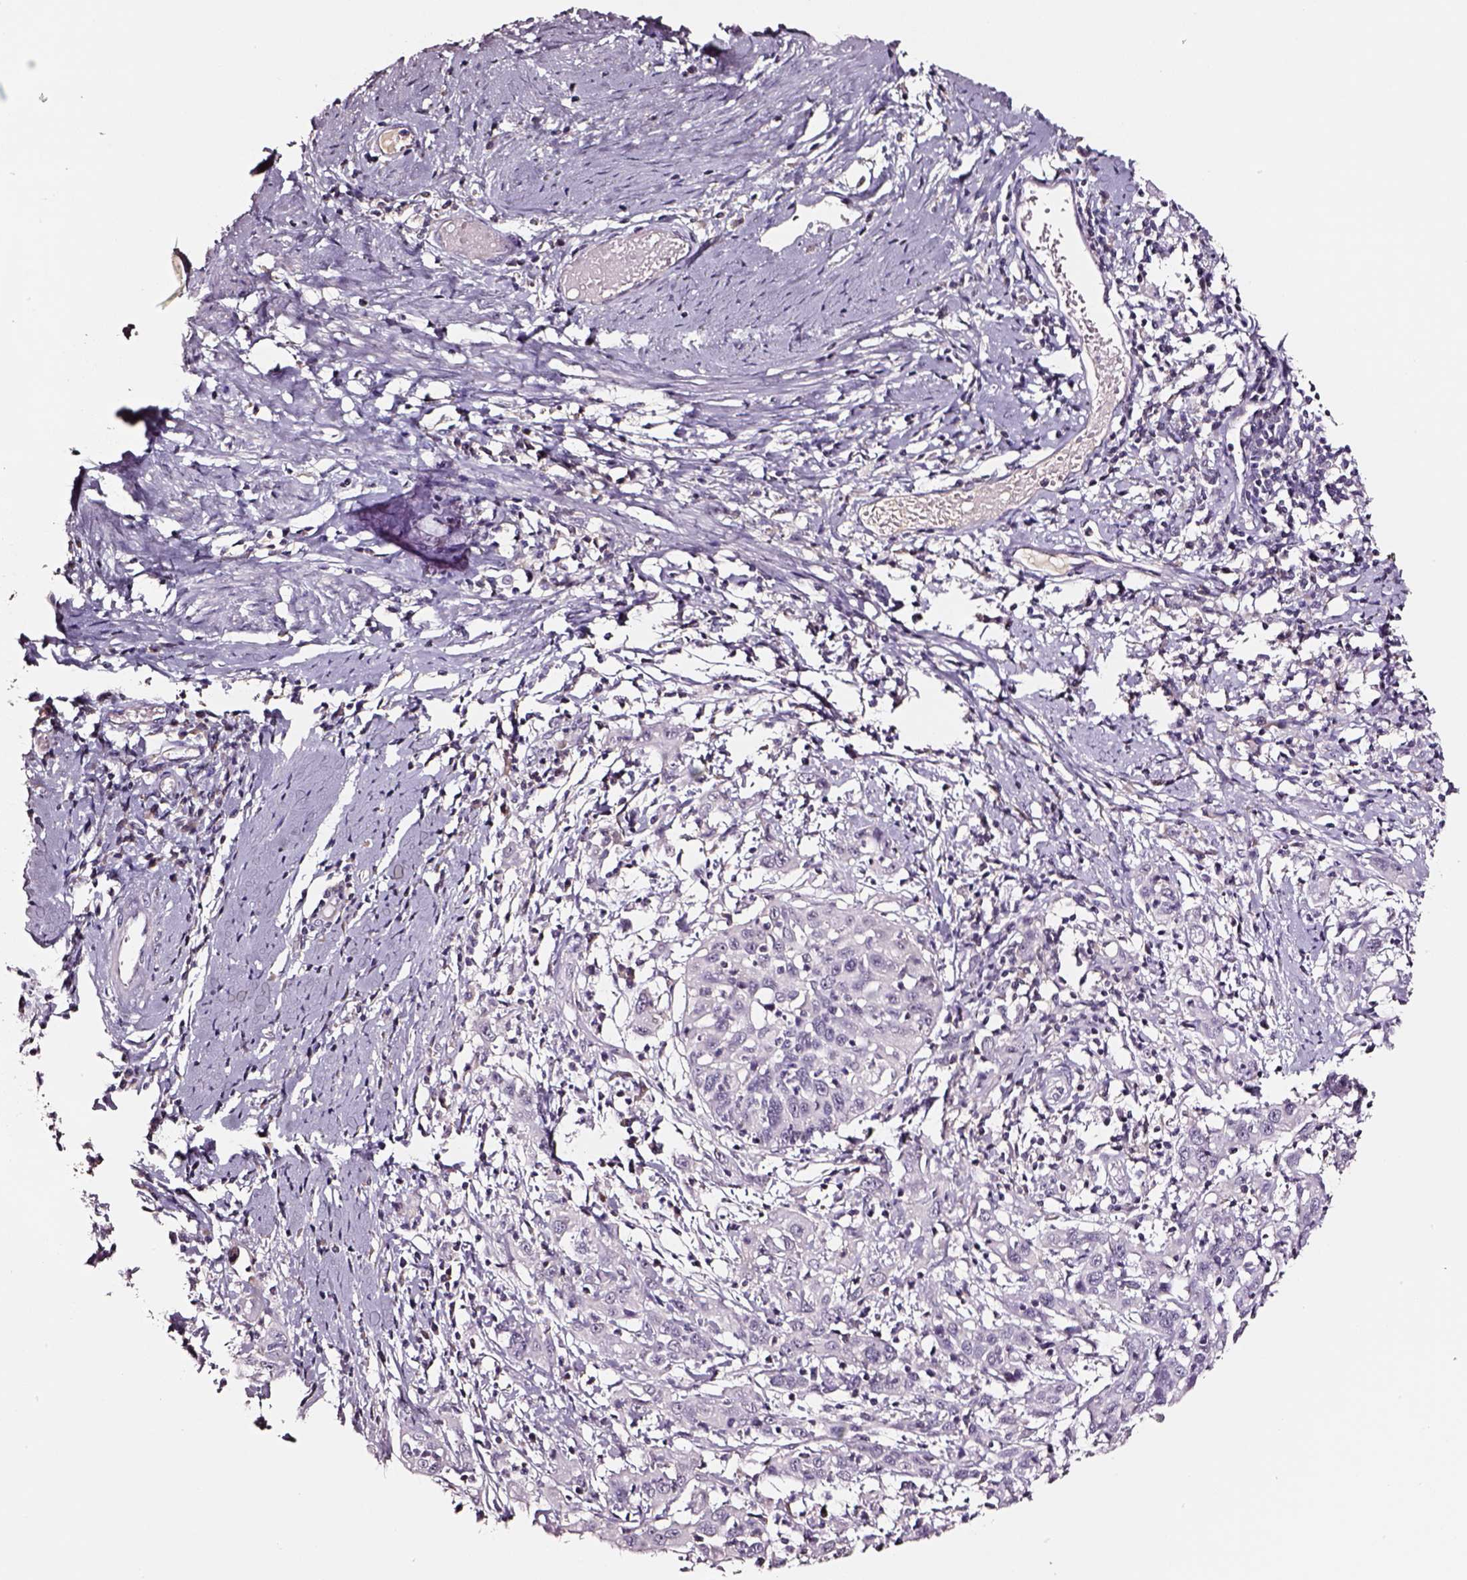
{"staining": {"intensity": "negative", "quantity": "none", "location": "none"}, "tissue": "cervical cancer", "cell_type": "Tumor cells", "image_type": "cancer", "snomed": [{"axis": "morphology", "description": "Squamous cell carcinoma, NOS"}, {"axis": "topography", "description": "Cervix"}], "caption": "High magnification brightfield microscopy of cervical squamous cell carcinoma stained with DAB (3,3'-diaminobenzidine) (brown) and counterstained with hematoxylin (blue): tumor cells show no significant positivity. (Brightfield microscopy of DAB immunohistochemistry at high magnification).", "gene": "SMIM17", "patient": {"sex": "female", "age": 46}}